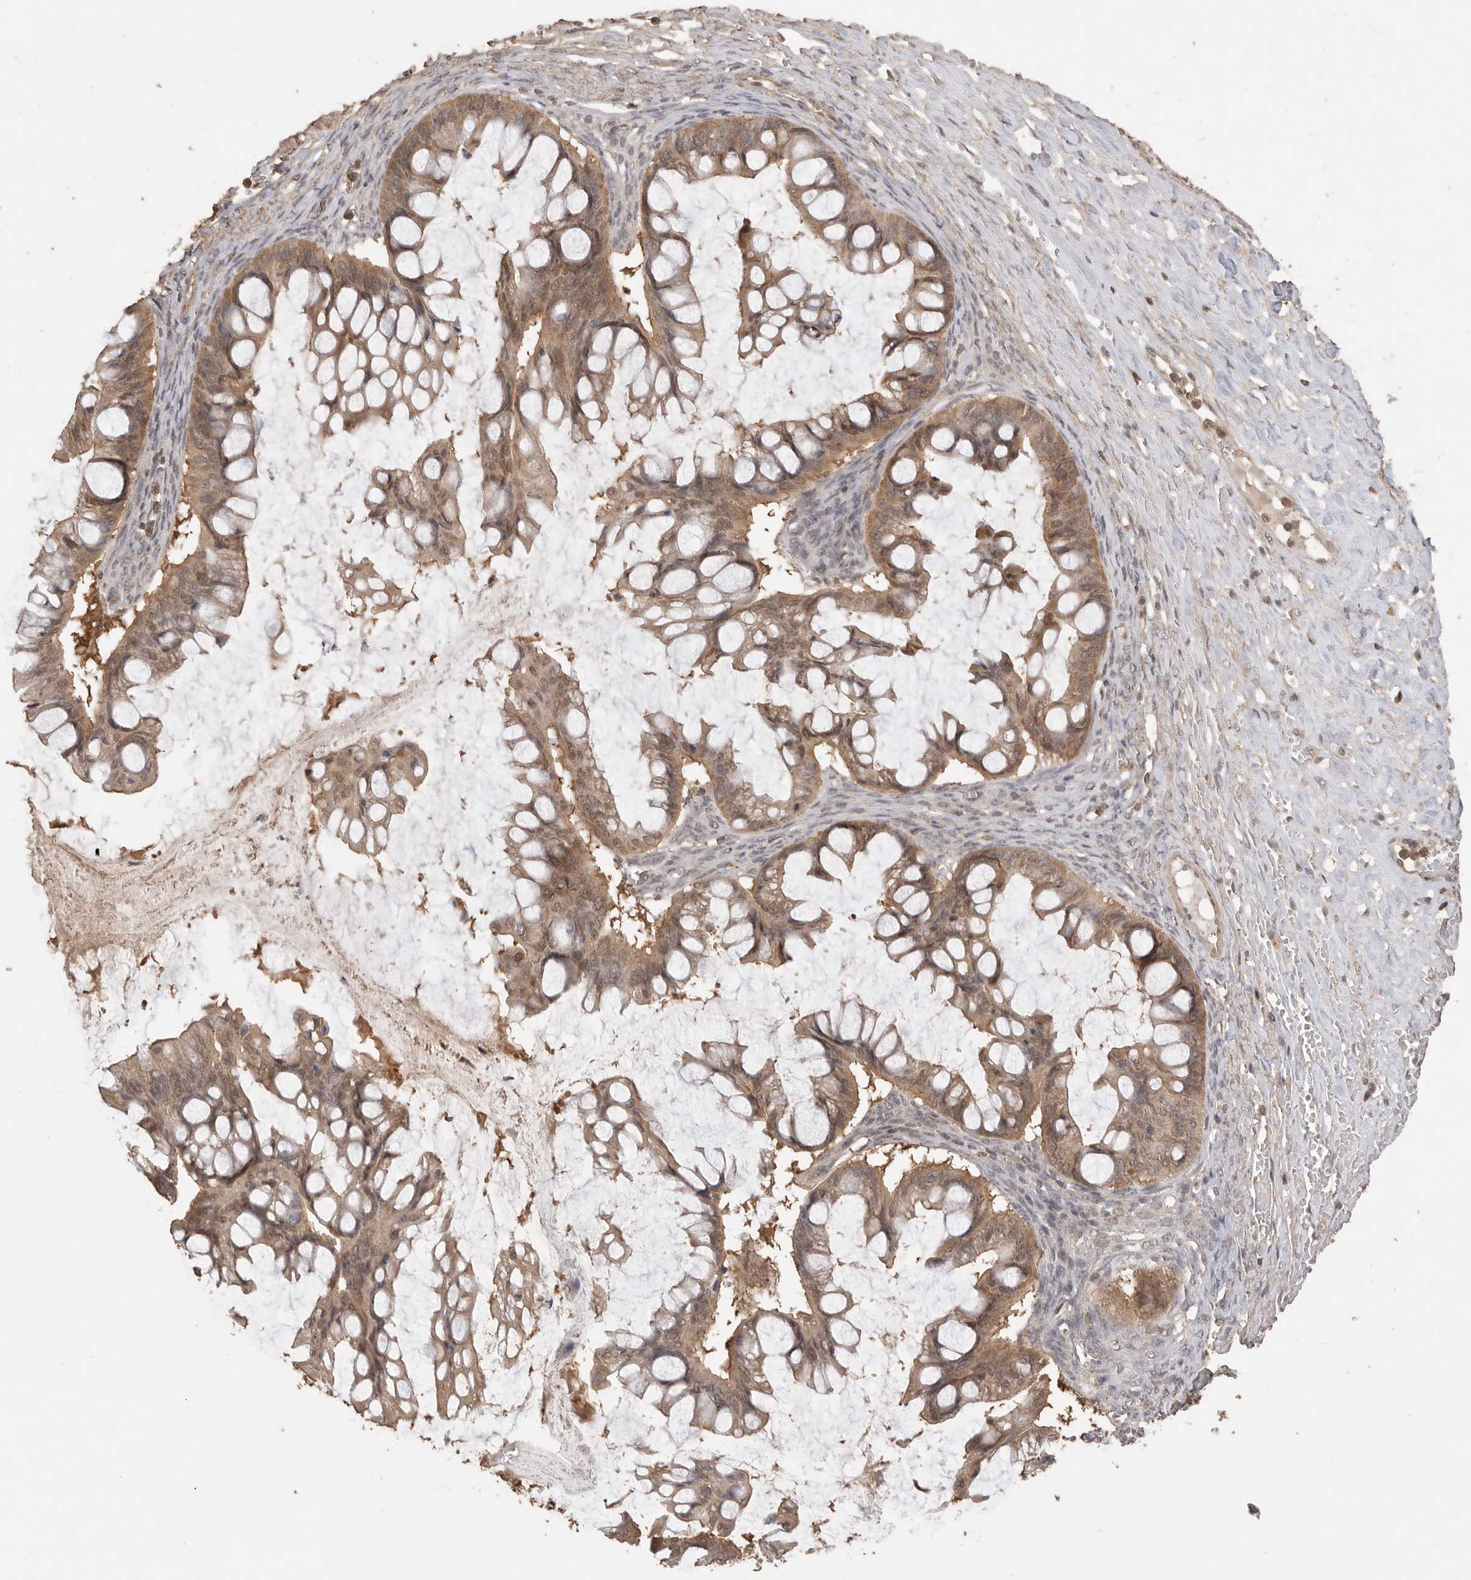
{"staining": {"intensity": "moderate", "quantity": ">75%", "location": "cytoplasmic/membranous,nuclear"}, "tissue": "ovarian cancer", "cell_type": "Tumor cells", "image_type": "cancer", "snomed": [{"axis": "morphology", "description": "Cystadenocarcinoma, mucinous, NOS"}, {"axis": "topography", "description": "Ovary"}], "caption": "Ovarian cancer tissue demonstrates moderate cytoplasmic/membranous and nuclear expression in approximately >75% of tumor cells, visualized by immunohistochemistry. (Stains: DAB in brown, nuclei in blue, Microscopy: brightfield microscopy at high magnification).", "gene": "MAP2K1", "patient": {"sex": "female", "age": 73}}